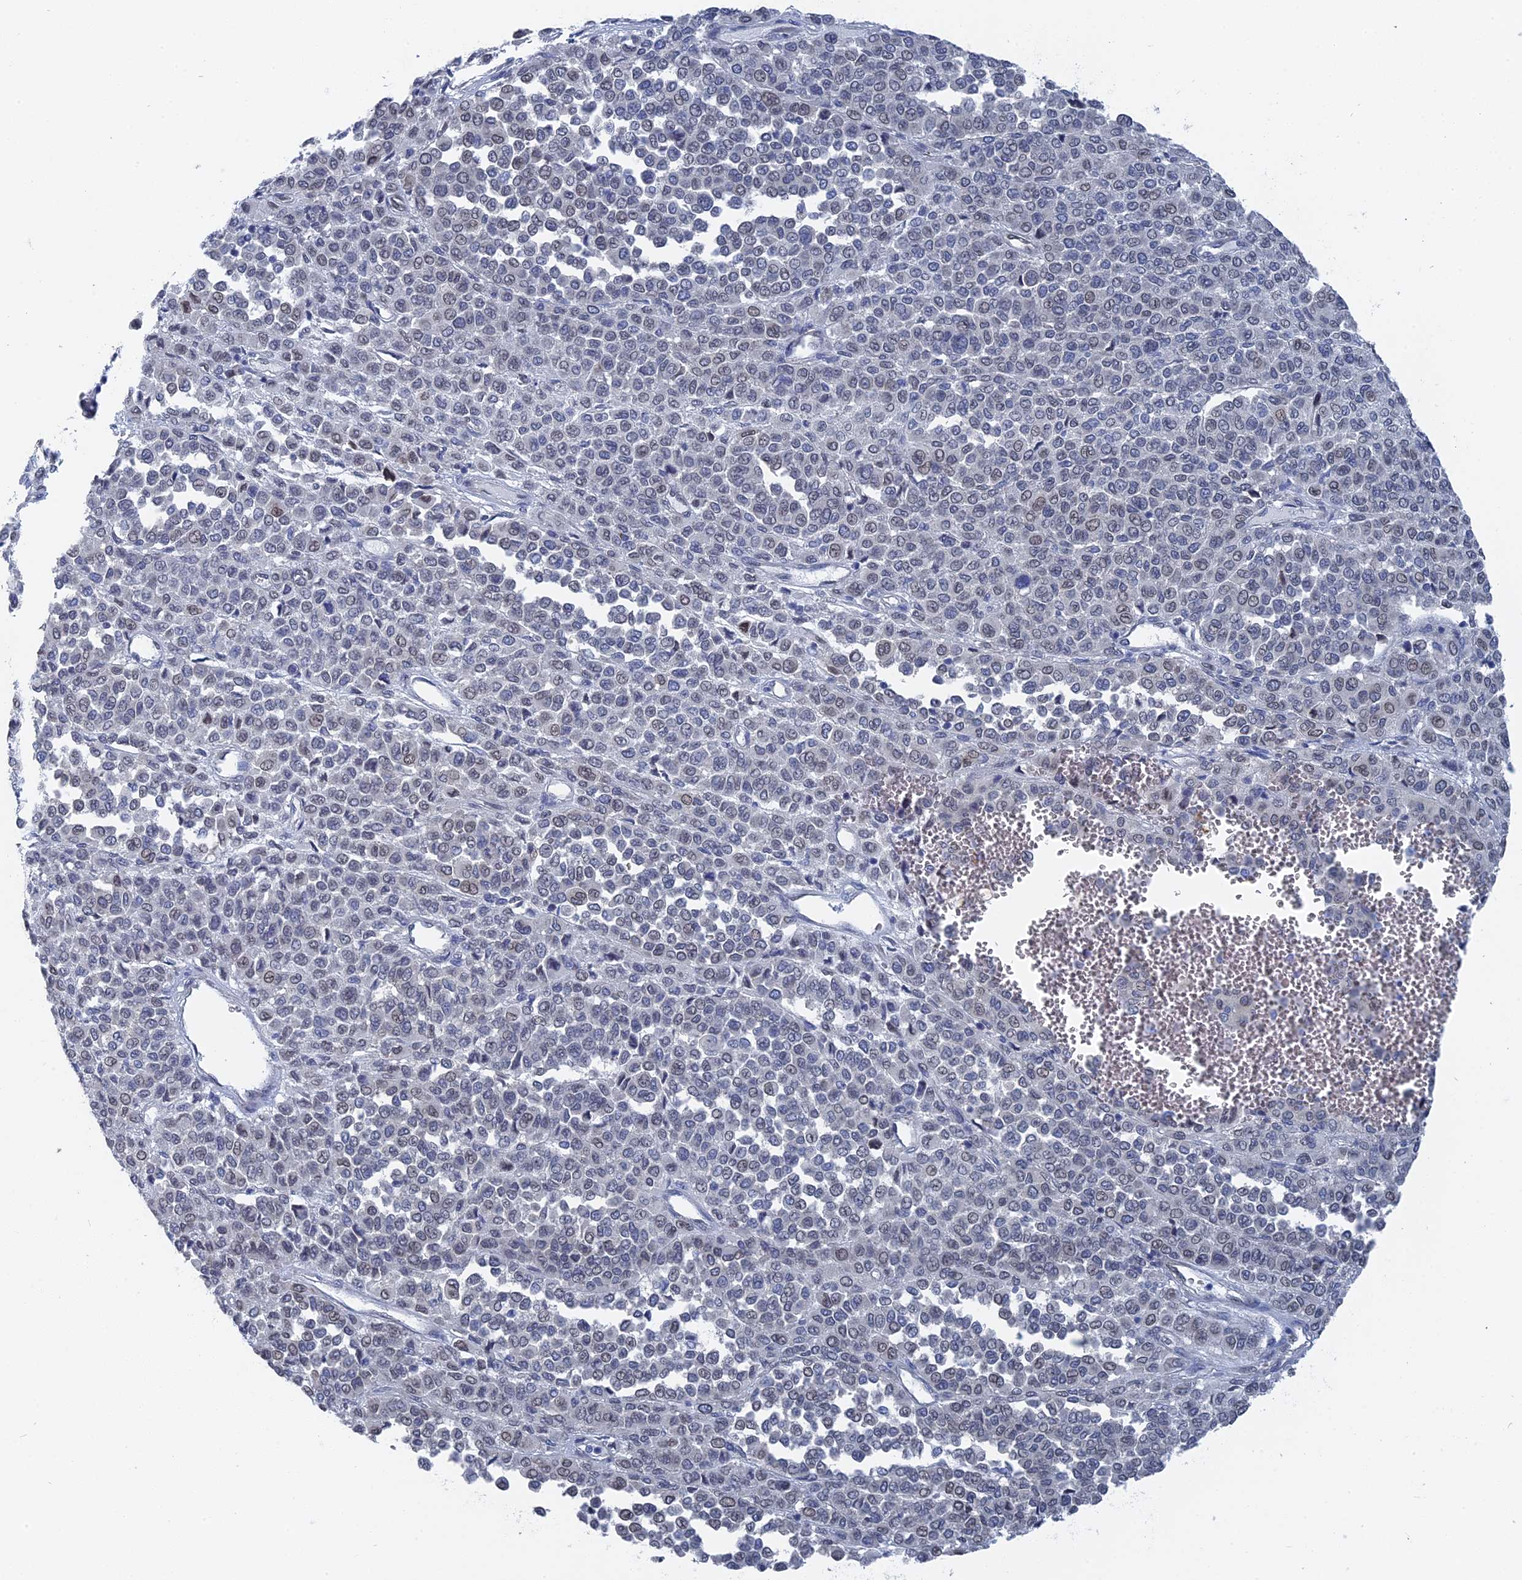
{"staining": {"intensity": "negative", "quantity": "none", "location": "none"}, "tissue": "melanoma", "cell_type": "Tumor cells", "image_type": "cancer", "snomed": [{"axis": "morphology", "description": "Malignant melanoma, Metastatic site"}, {"axis": "topography", "description": "Pancreas"}], "caption": "A photomicrograph of human malignant melanoma (metastatic site) is negative for staining in tumor cells.", "gene": "MTRF1", "patient": {"sex": "female", "age": 30}}